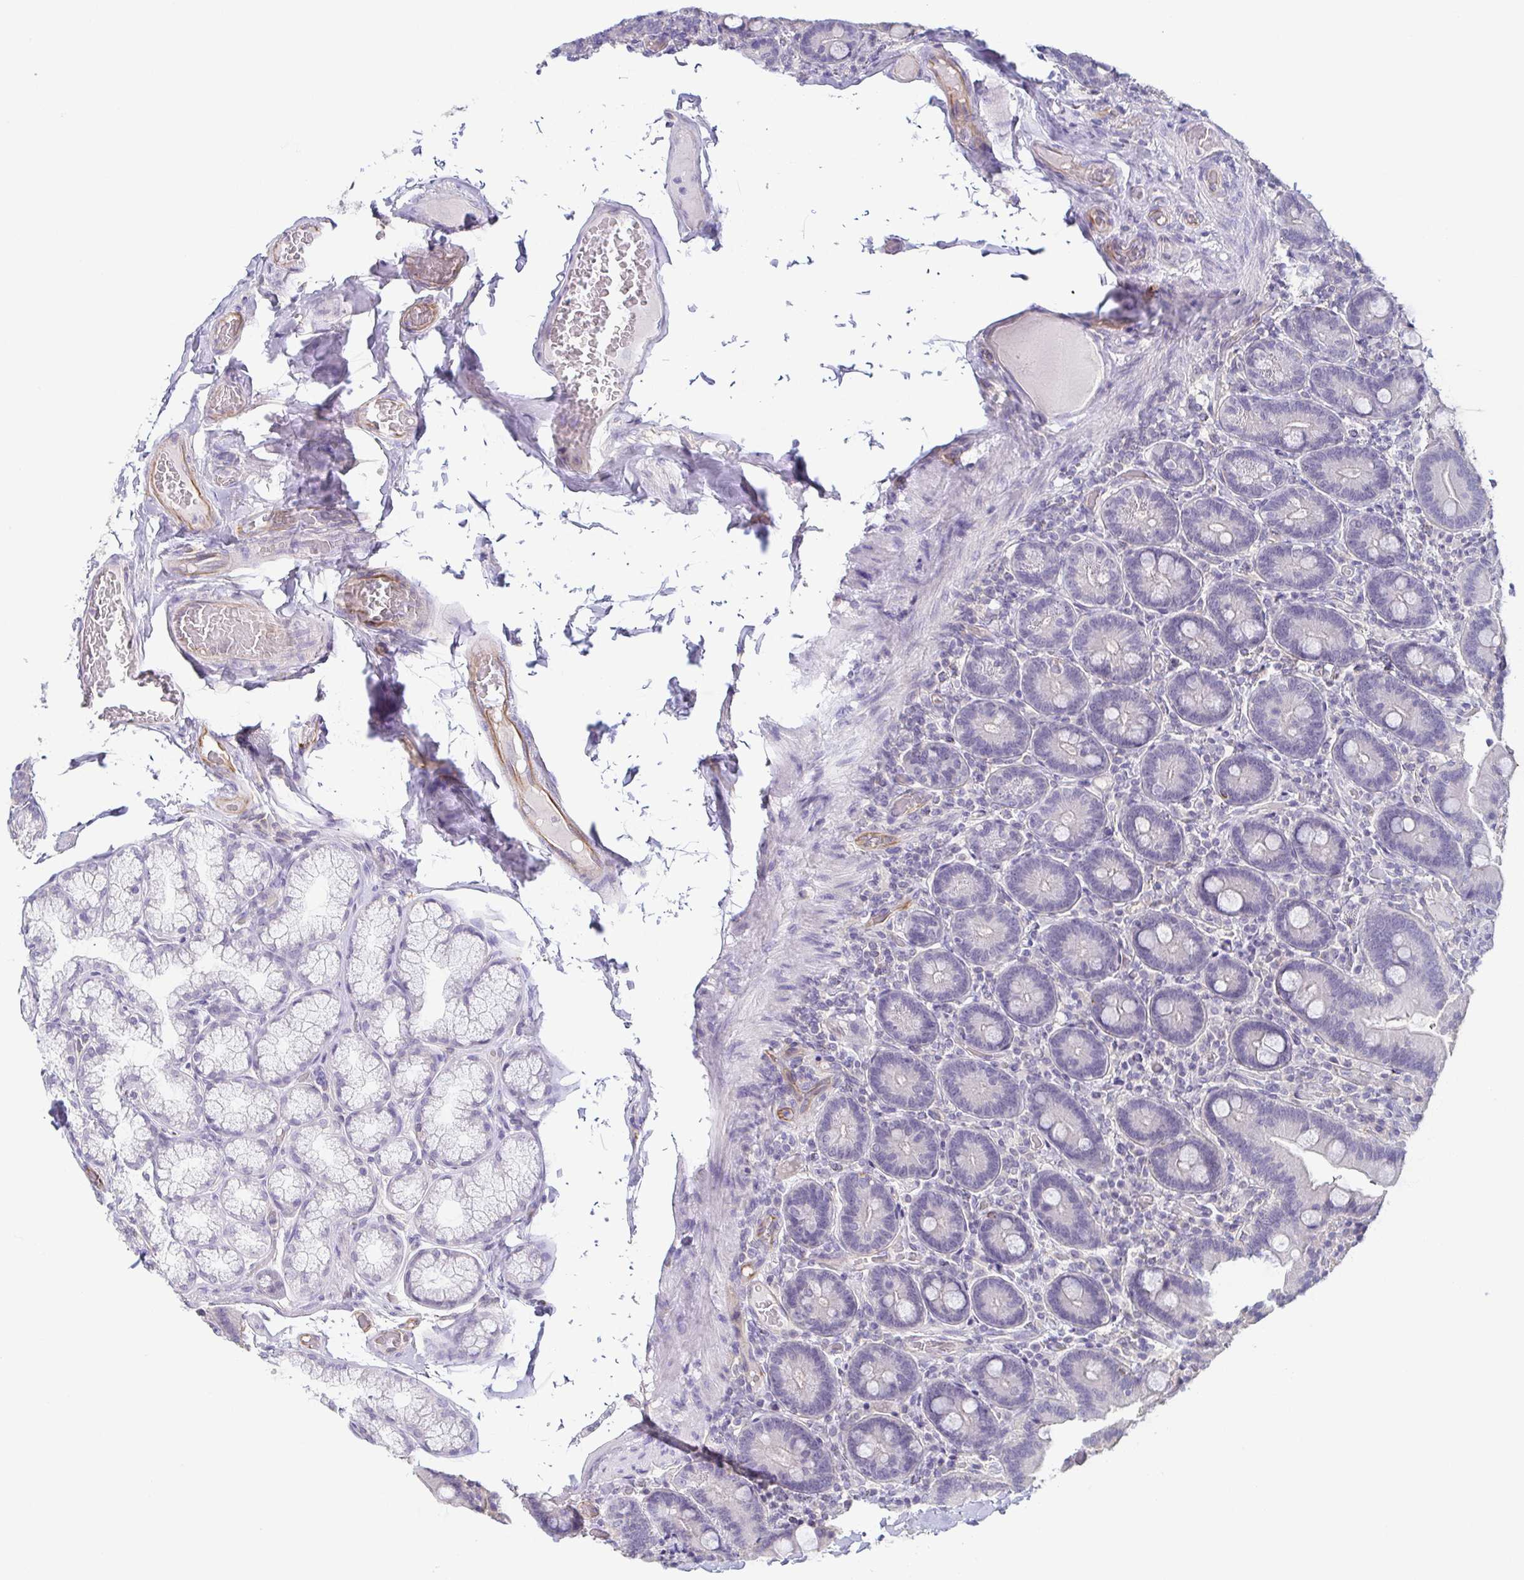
{"staining": {"intensity": "negative", "quantity": "none", "location": "none"}, "tissue": "duodenum", "cell_type": "Glandular cells", "image_type": "normal", "snomed": [{"axis": "morphology", "description": "Normal tissue, NOS"}, {"axis": "topography", "description": "Duodenum"}], "caption": "There is no significant expression in glandular cells of duodenum. (DAB (3,3'-diaminobenzidine) immunohistochemistry (IHC) visualized using brightfield microscopy, high magnification).", "gene": "COL17A1", "patient": {"sex": "female", "age": 62}}